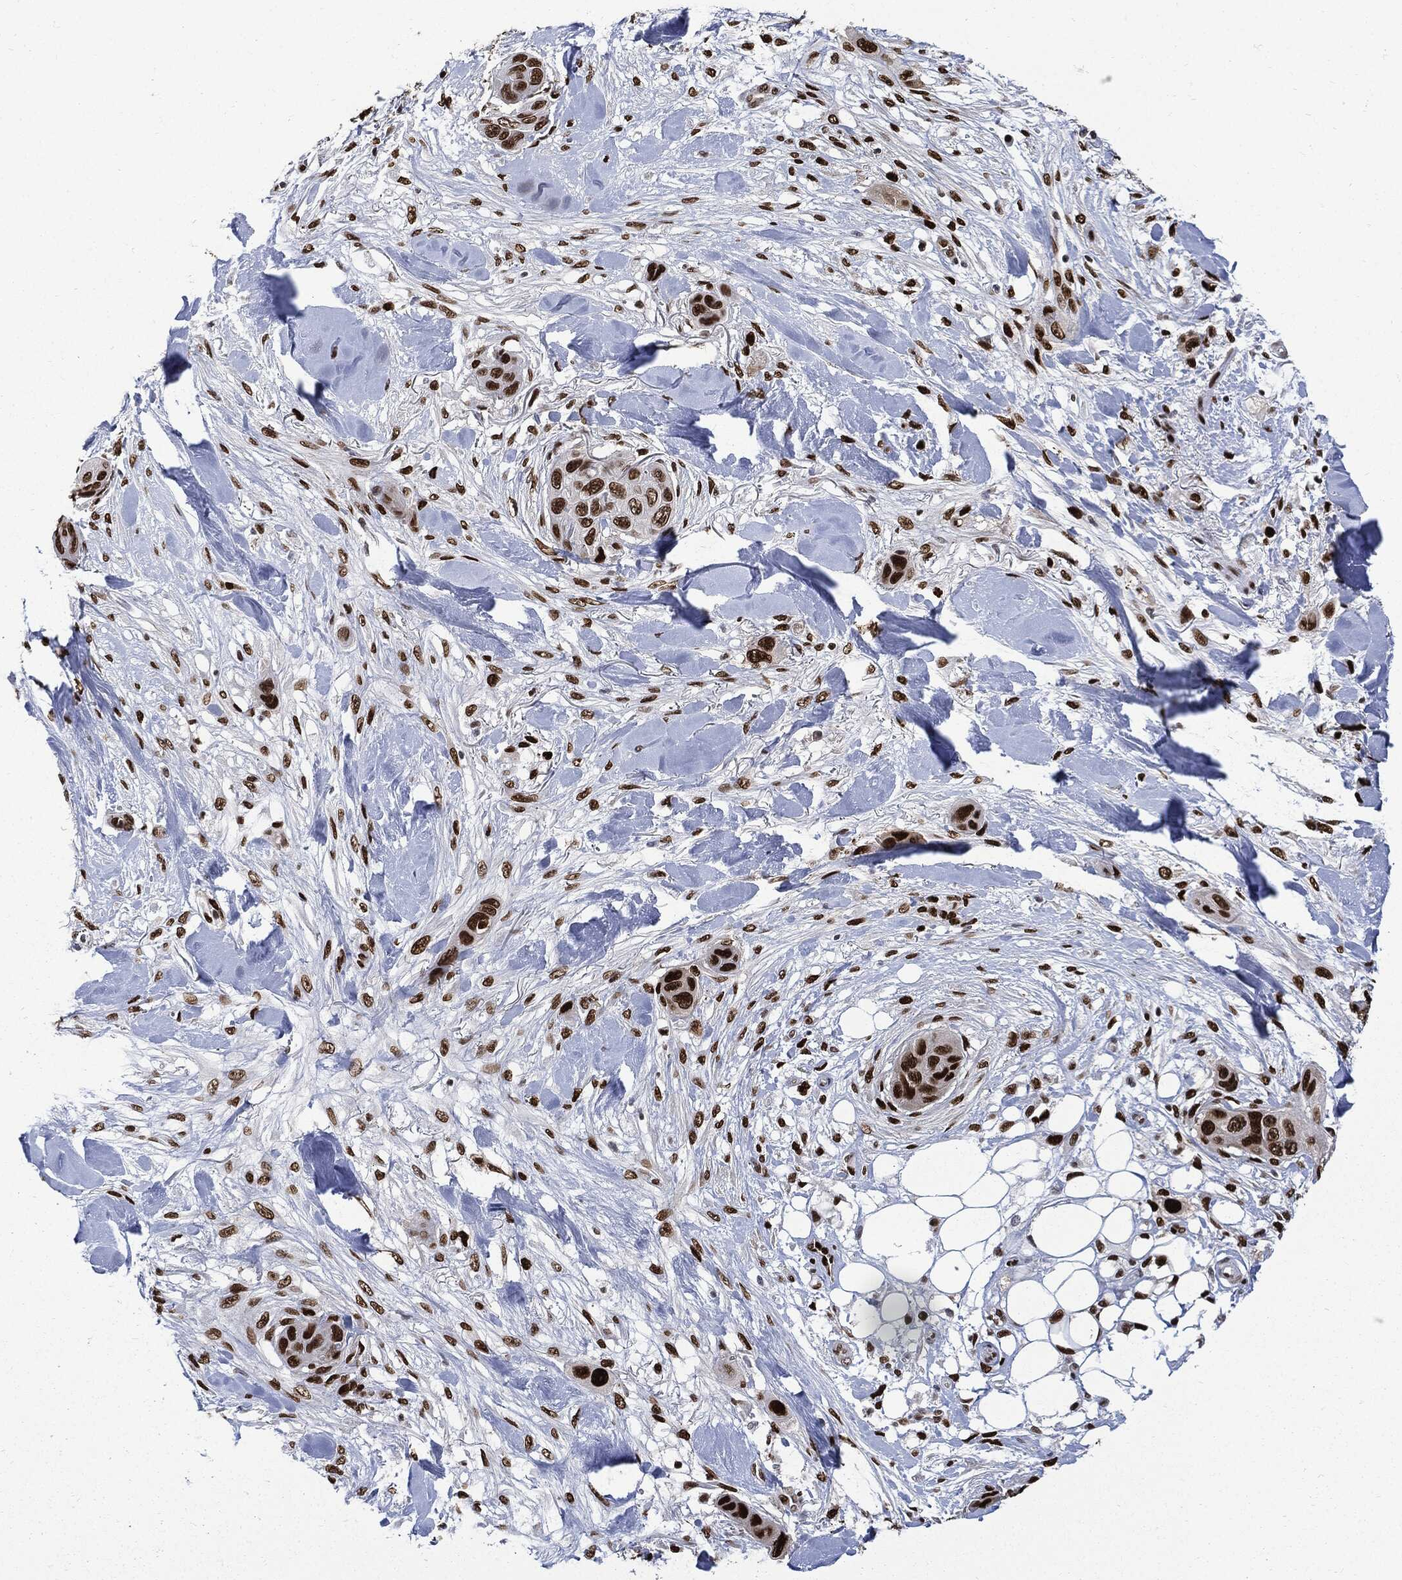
{"staining": {"intensity": "strong", "quantity": ">75%", "location": "nuclear"}, "tissue": "skin cancer", "cell_type": "Tumor cells", "image_type": "cancer", "snomed": [{"axis": "morphology", "description": "Squamous cell carcinoma, NOS"}, {"axis": "topography", "description": "Skin"}], "caption": "Protein staining of skin squamous cell carcinoma tissue exhibits strong nuclear positivity in about >75% of tumor cells.", "gene": "PCNA", "patient": {"sex": "male", "age": 78}}